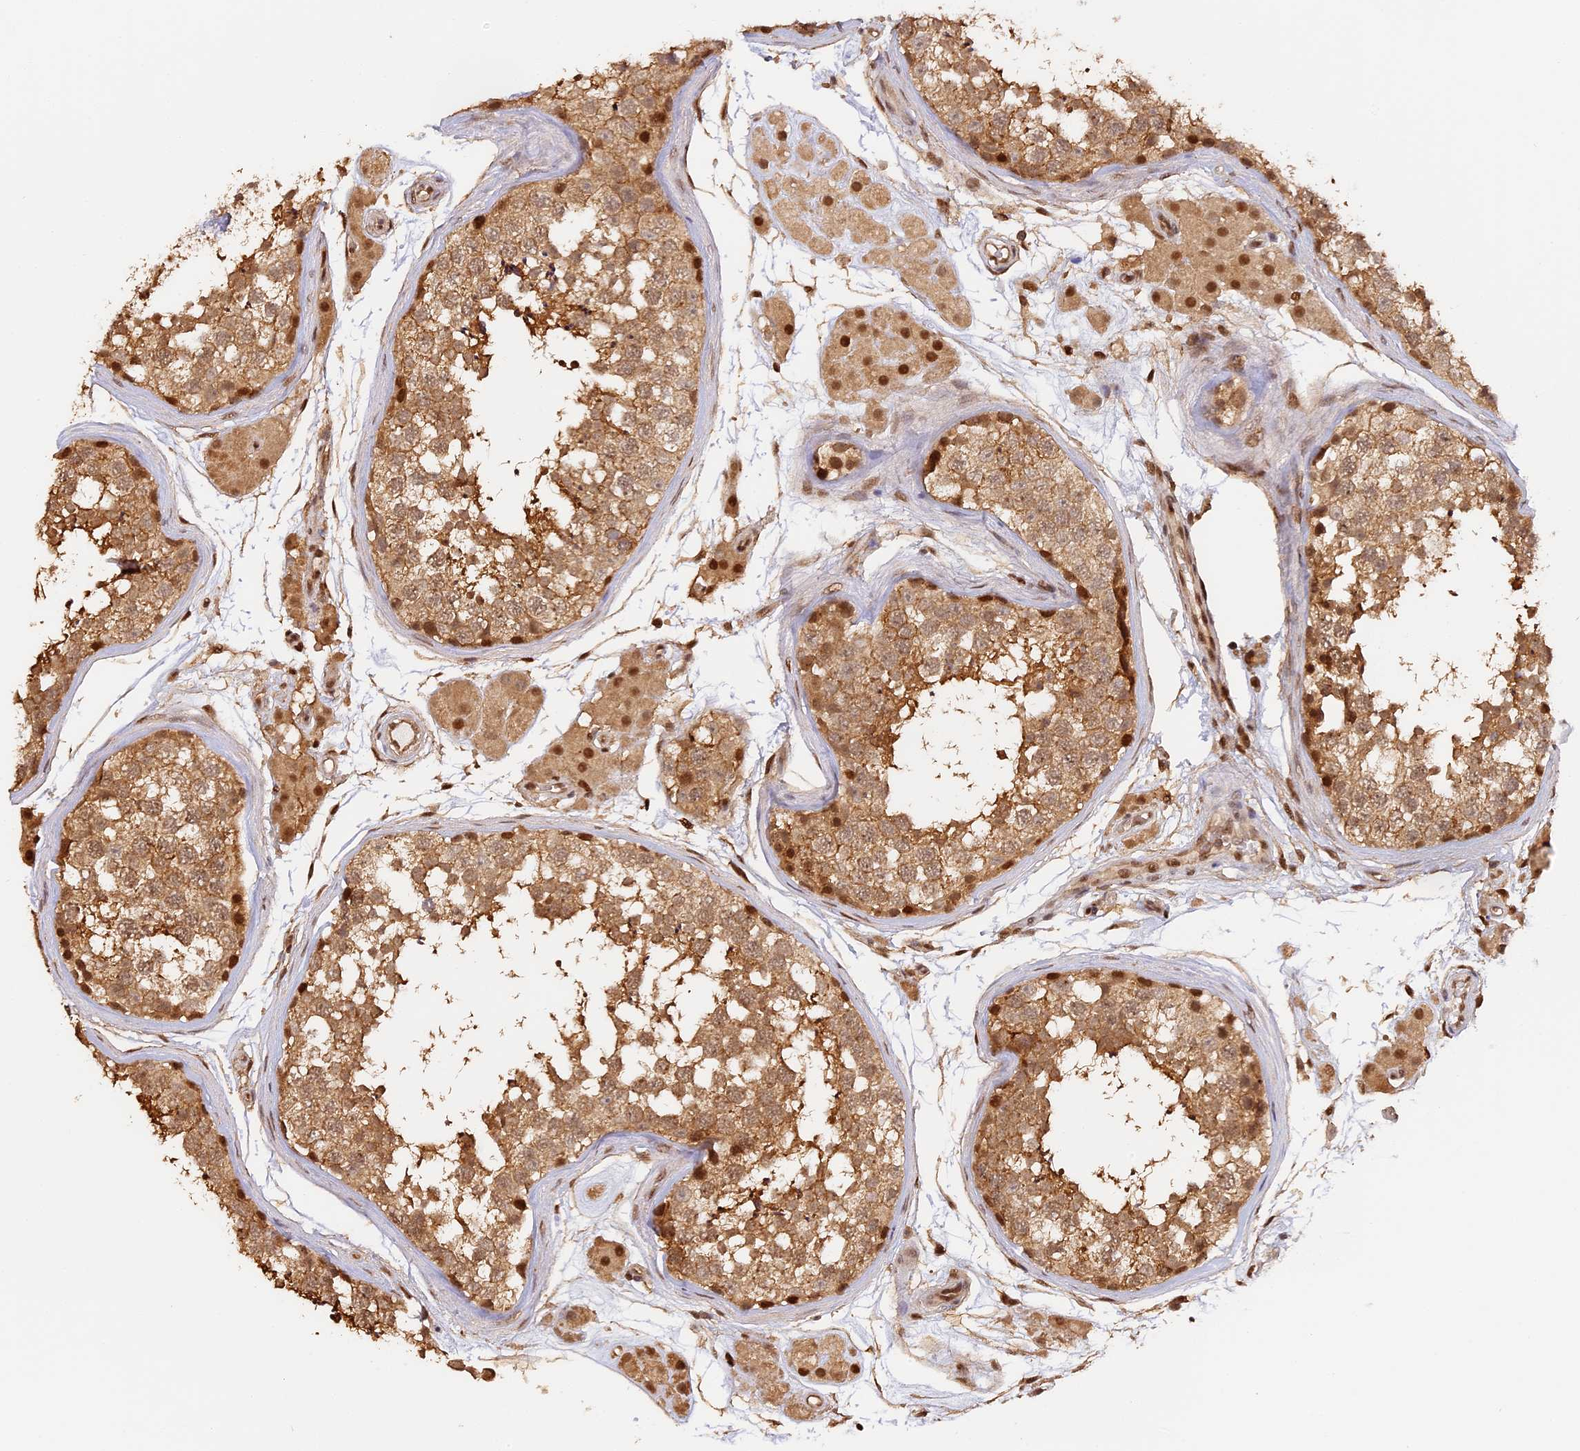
{"staining": {"intensity": "moderate", "quantity": ">75%", "location": "cytoplasmic/membranous,nuclear"}, "tissue": "testis", "cell_type": "Cells in seminiferous ducts", "image_type": "normal", "snomed": [{"axis": "morphology", "description": "Normal tissue, NOS"}, {"axis": "topography", "description": "Testis"}], "caption": "Unremarkable testis reveals moderate cytoplasmic/membranous,nuclear staining in approximately >75% of cells in seminiferous ducts (brown staining indicates protein expression, while blue staining denotes nuclei)..", "gene": "MYBL2", "patient": {"sex": "male", "age": 56}}